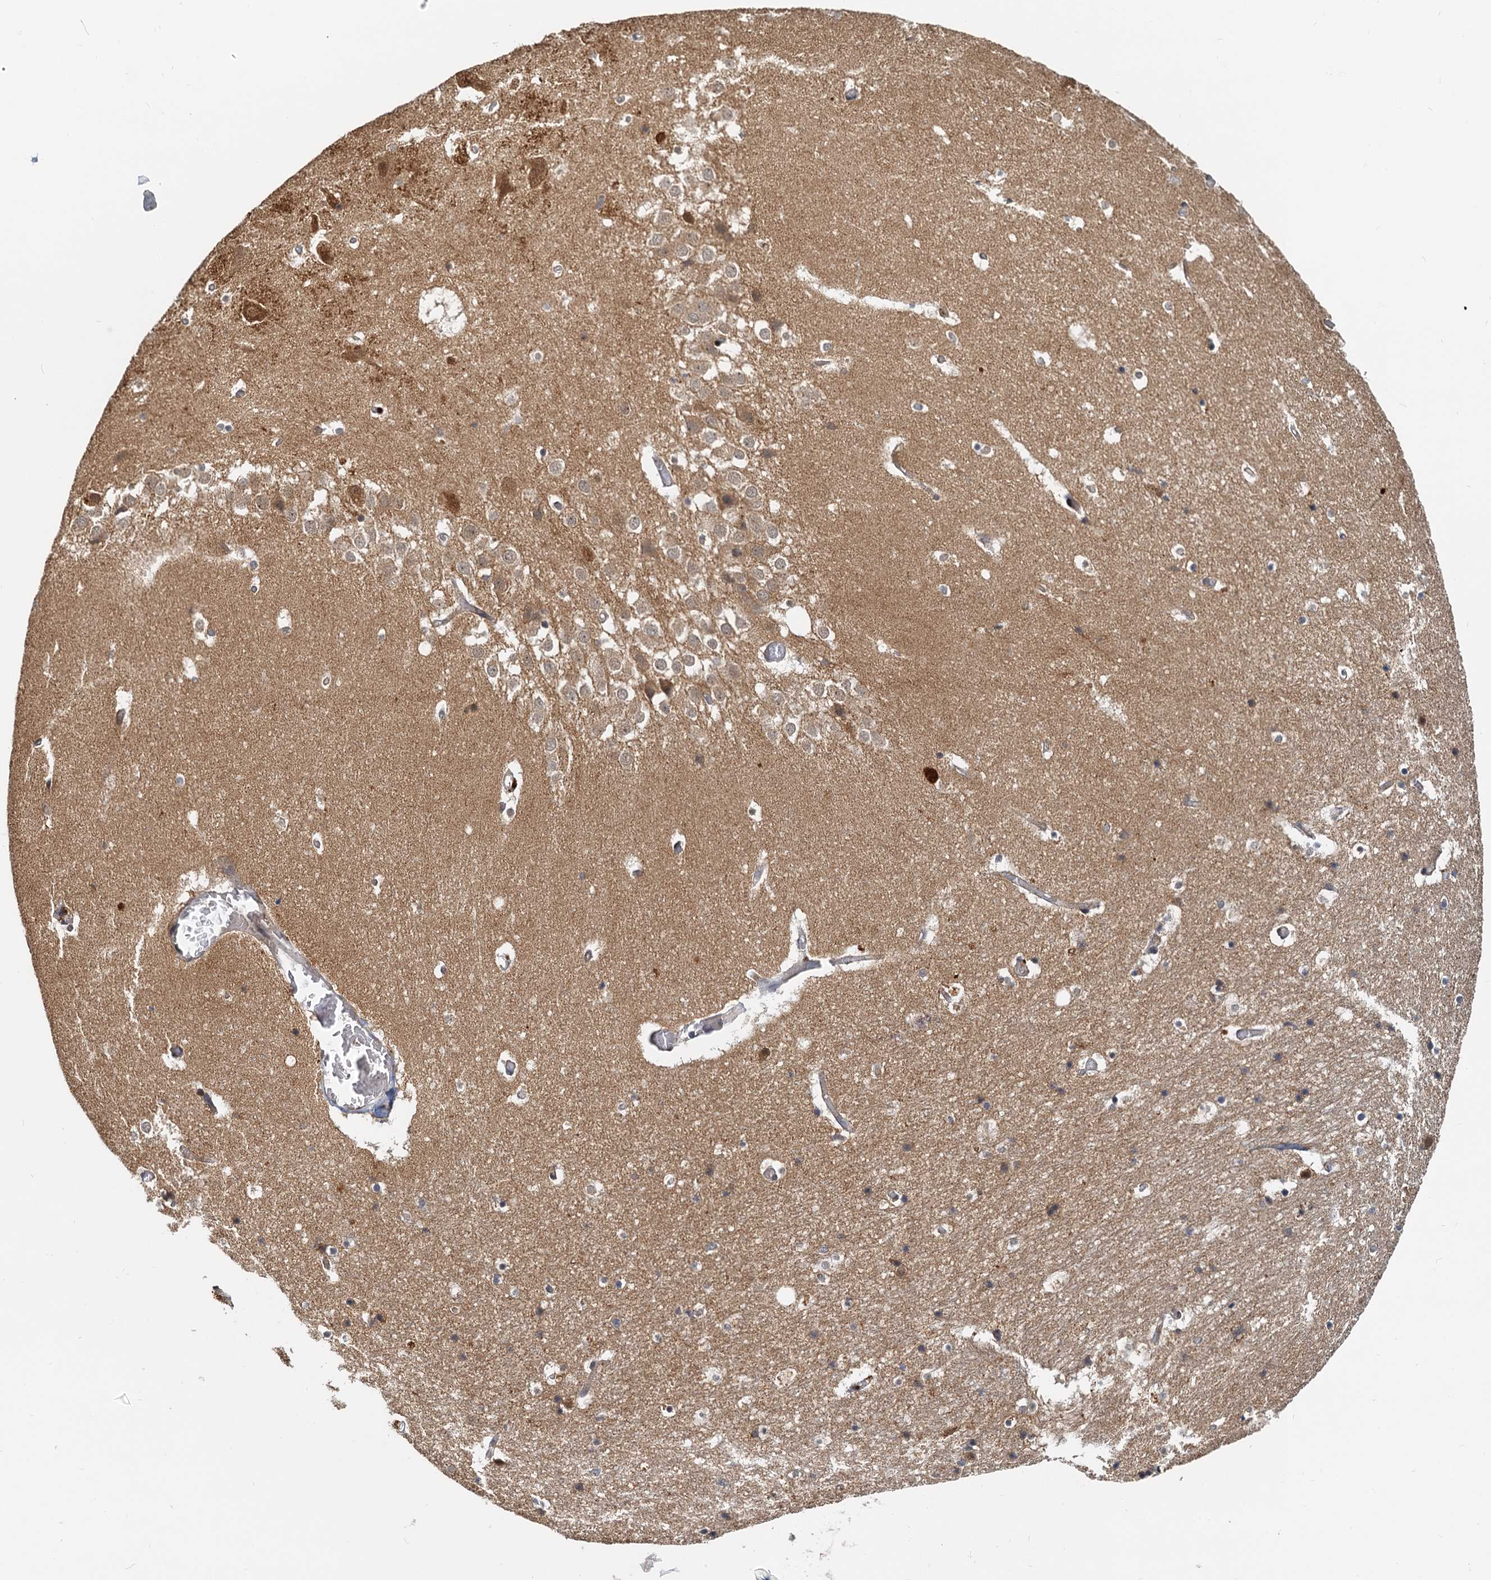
{"staining": {"intensity": "moderate", "quantity": "<25%", "location": "cytoplasmic/membranous"}, "tissue": "hippocampus", "cell_type": "Glial cells", "image_type": "normal", "snomed": [{"axis": "morphology", "description": "Normal tissue, NOS"}, {"axis": "topography", "description": "Hippocampus"}], "caption": "This histopathology image shows IHC staining of normal human hippocampus, with low moderate cytoplasmic/membranous positivity in approximately <25% of glial cells.", "gene": "TOLLIP", "patient": {"sex": "female", "age": 52}}